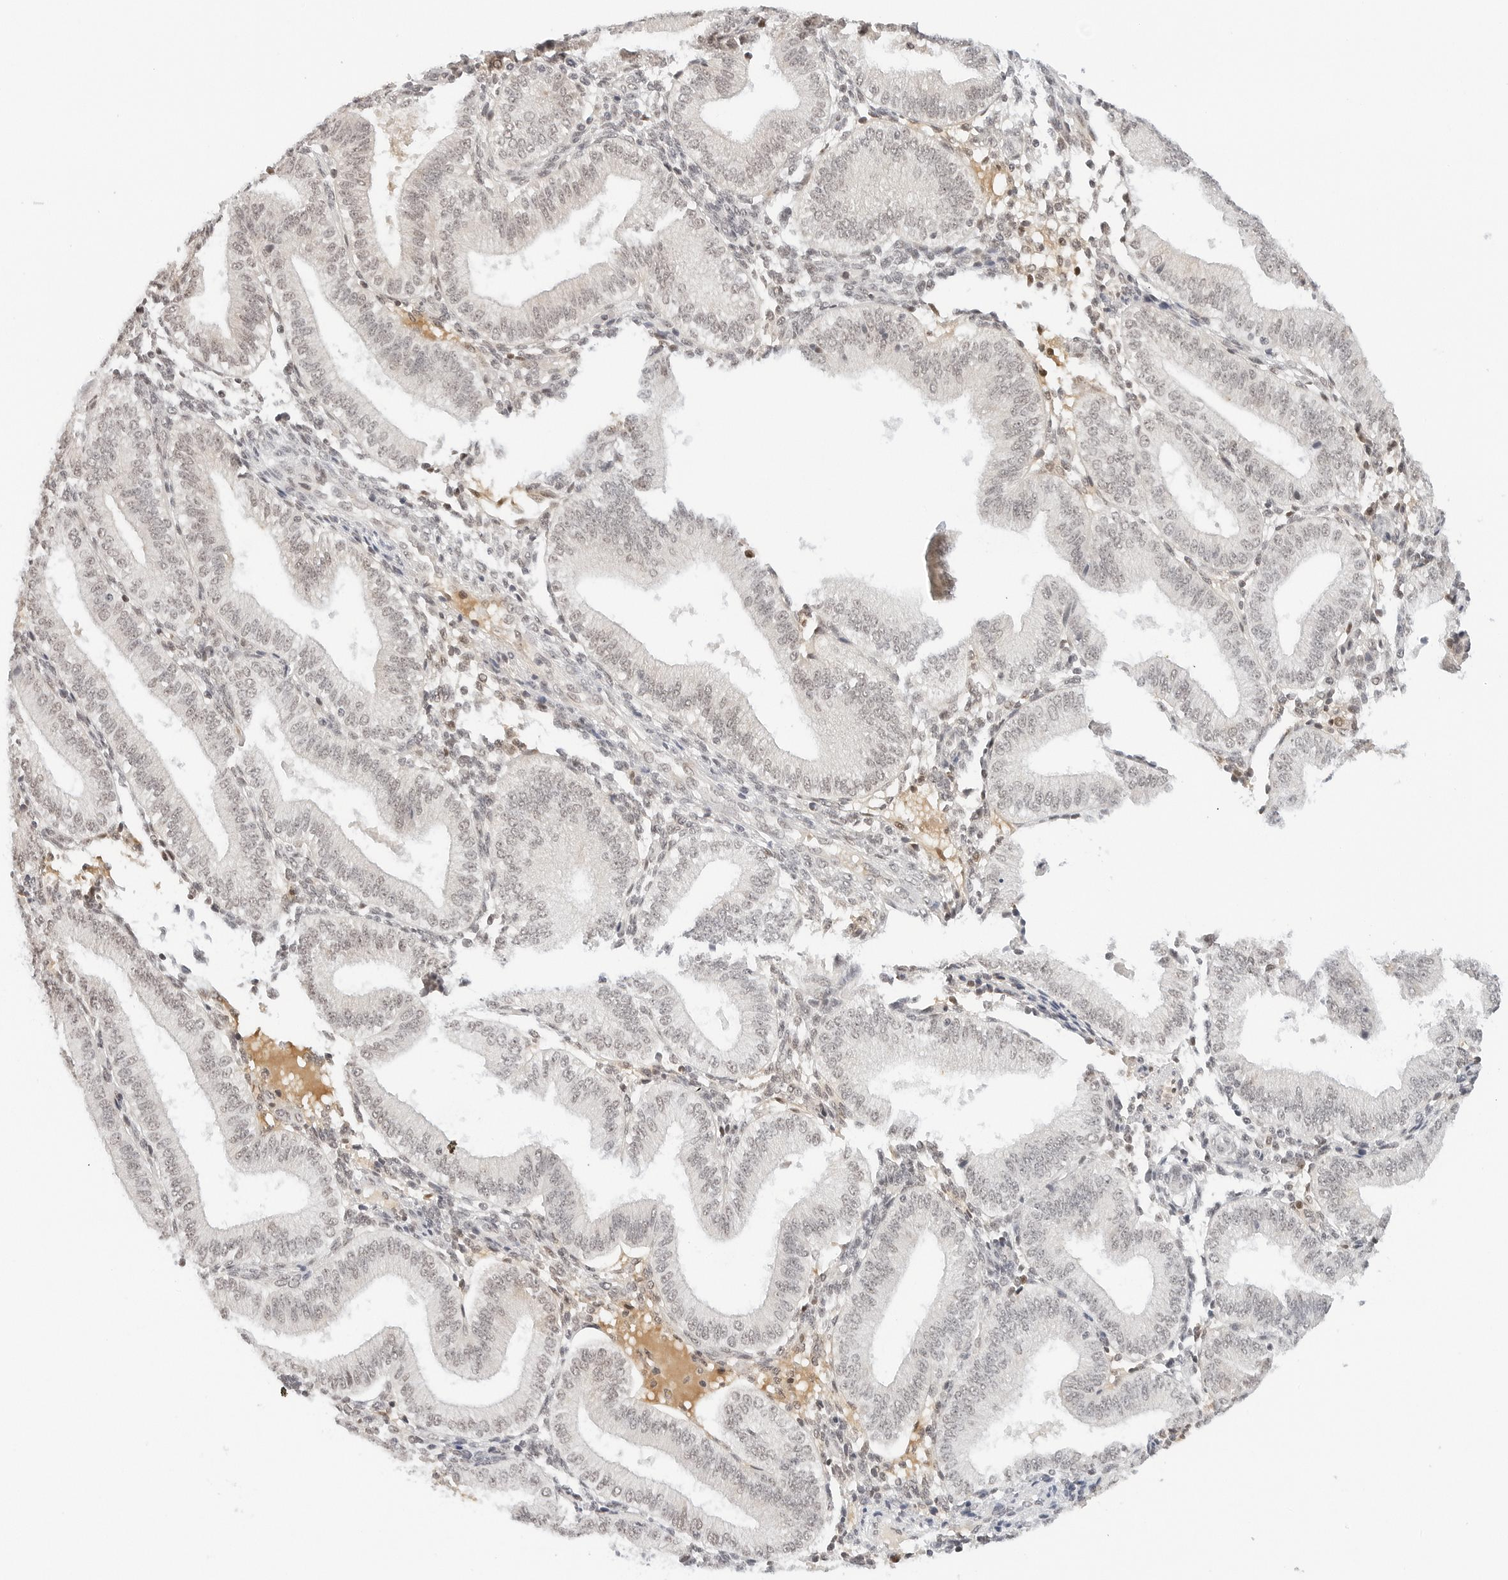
{"staining": {"intensity": "negative", "quantity": "none", "location": "none"}, "tissue": "endometrium", "cell_type": "Cells in endometrial stroma", "image_type": "normal", "snomed": [{"axis": "morphology", "description": "Normal tissue, NOS"}, {"axis": "topography", "description": "Endometrium"}], "caption": "Immunohistochemistry micrograph of benign endometrium: human endometrium stained with DAB shows no significant protein staining in cells in endometrial stroma. (Stains: DAB immunohistochemistry with hematoxylin counter stain, Microscopy: brightfield microscopy at high magnification).", "gene": "NEO1", "patient": {"sex": "female", "age": 39}}